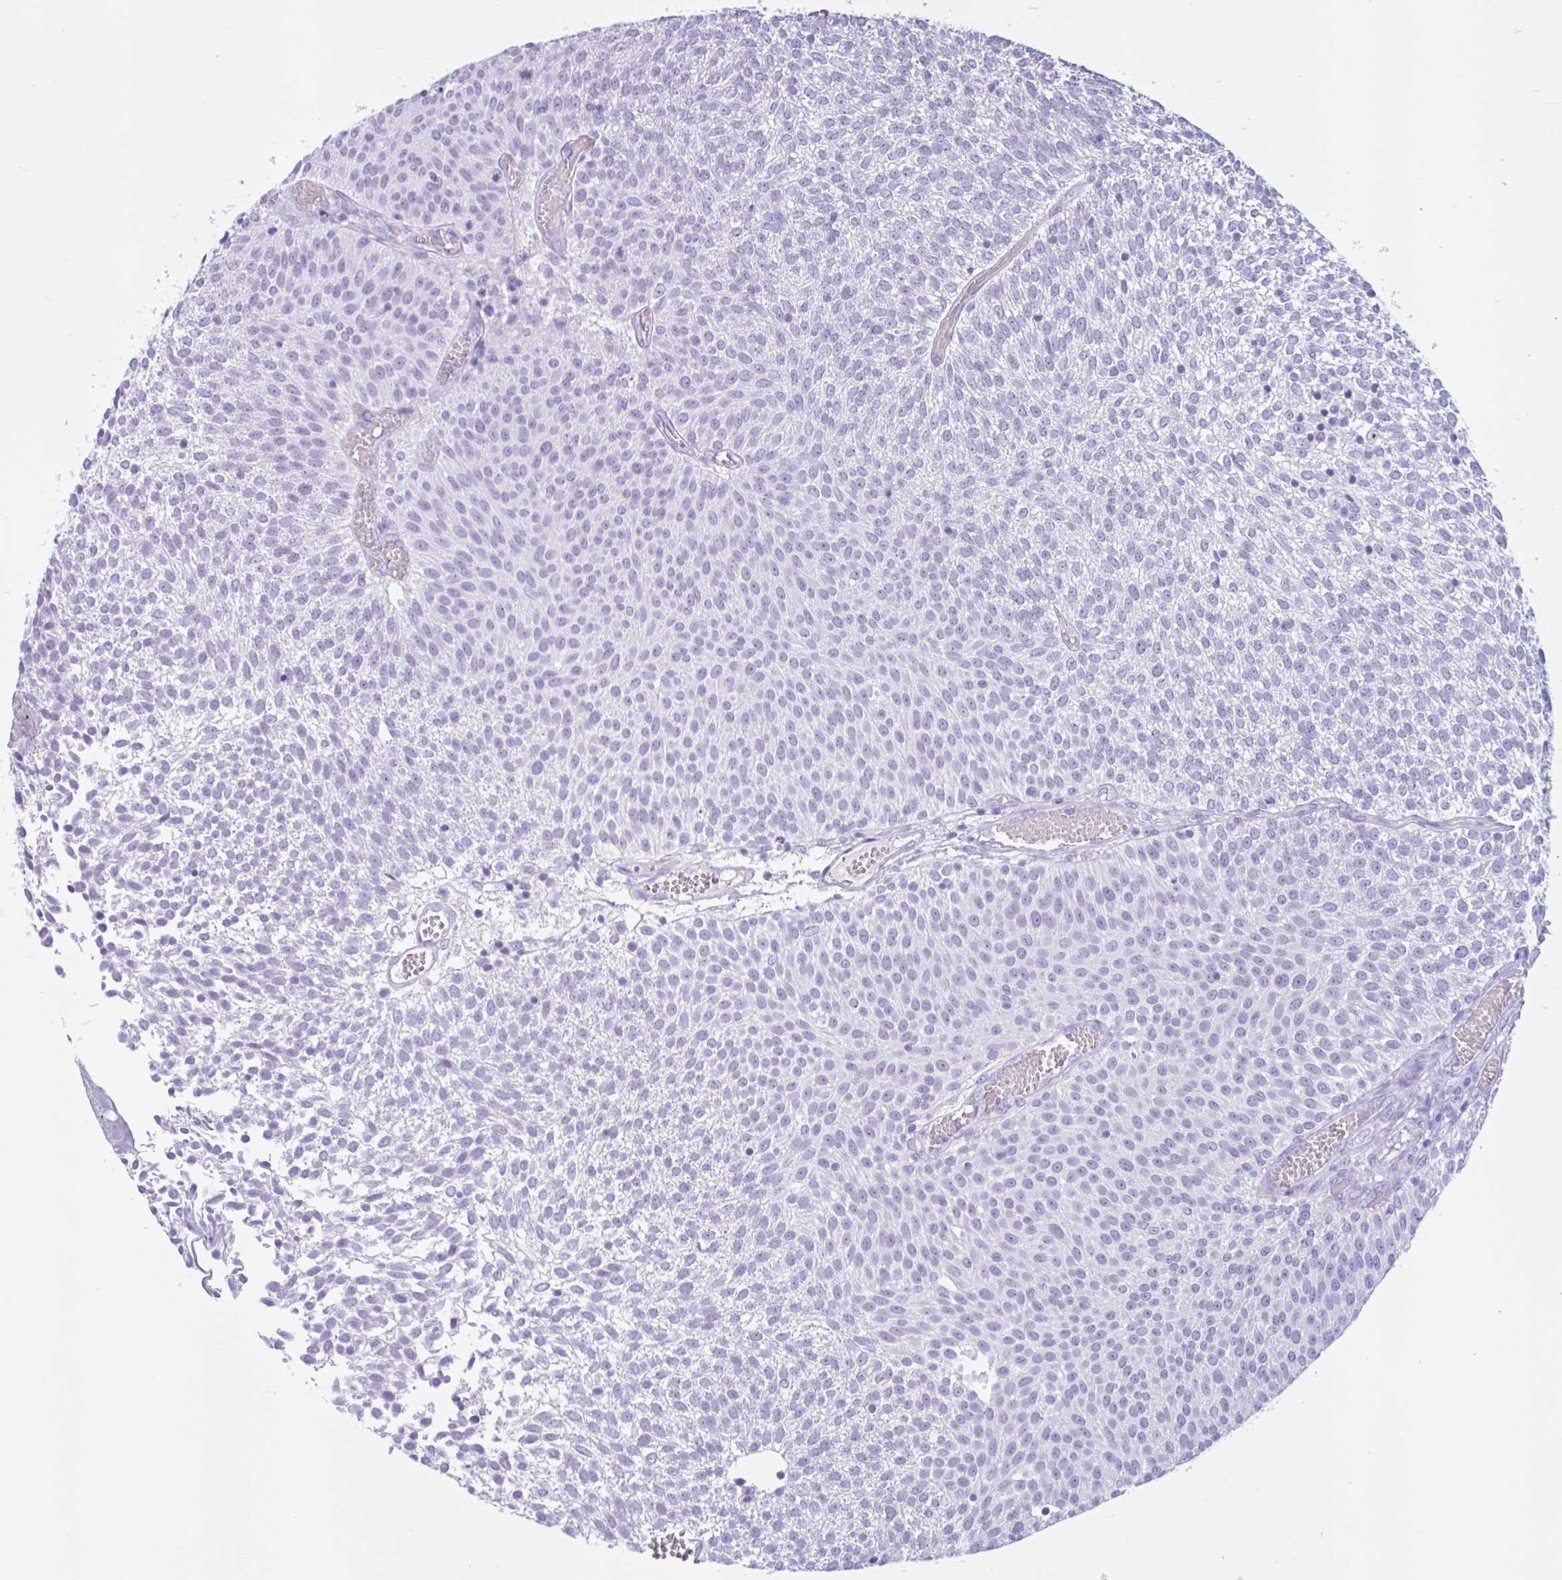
{"staining": {"intensity": "negative", "quantity": "none", "location": "none"}, "tissue": "urothelial cancer", "cell_type": "Tumor cells", "image_type": "cancer", "snomed": [{"axis": "morphology", "description": "Urothelial carcinoma, Low grade"}, {"axis": "topography", "description": "Urinary bladder"}], "caption": "Tumor cells are negative for brown protein staining in urothelial cancer. (Immunohistochemistry, brightfield microscopy, high magnification).", "gene": "ZNF319", "patient": {"sex": "female", "age": 79}}